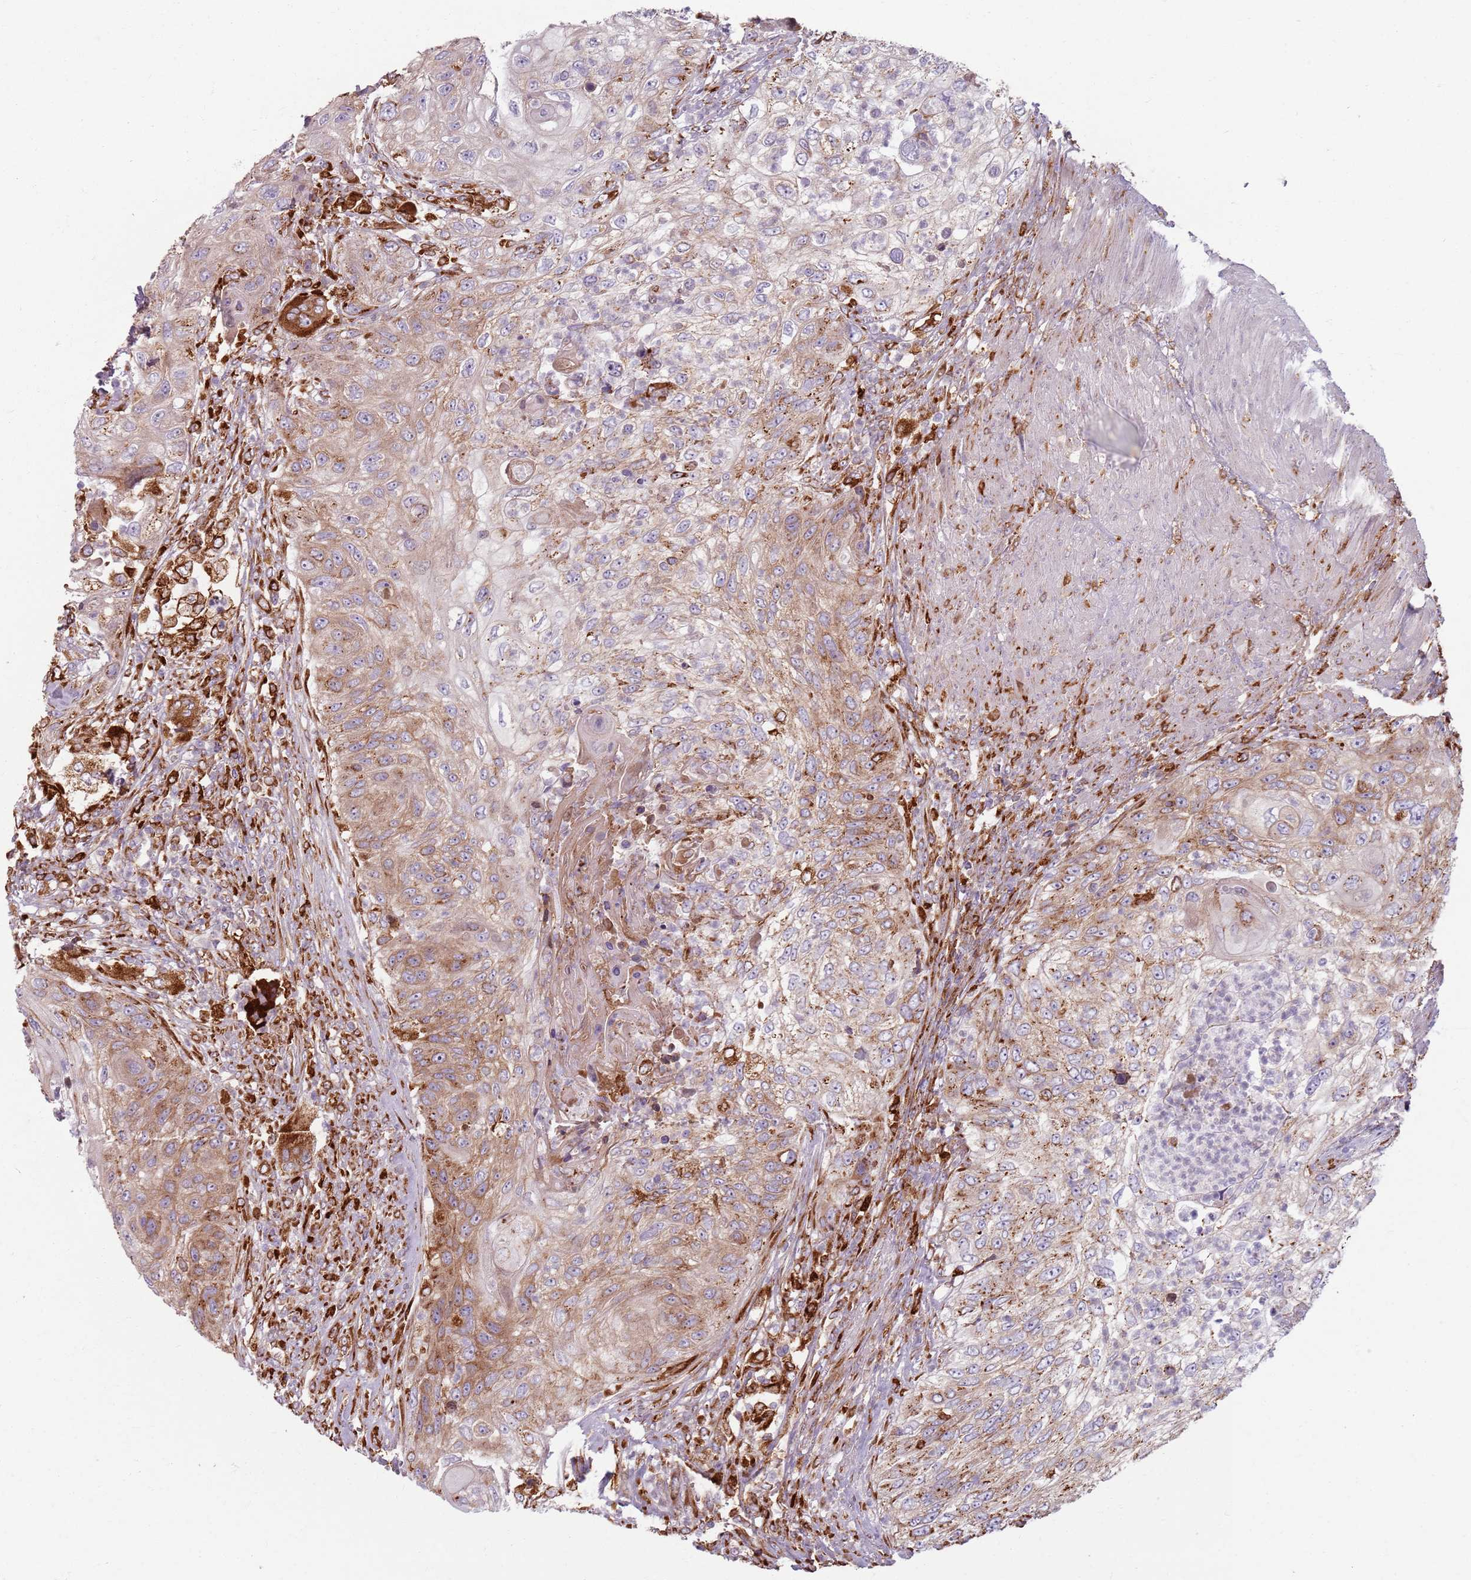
{"staining": {"intensity": "moderate", "quantity": "25%-75%", "location": "cytoplasmic/membranous"}, "tissue": "urothelial cancer", "cell_type": "Tumor cells", "image_type": "cancer", "snomed": [{"axis": "morphology", "description": "Urothelial carcinoma, High grade"}, {"axis": "topography", "description": "Urinary bladder"}], "caption": "Brown immunohistochemical staining in human urothelial carcinoma (high-grade) reveals moderate cytoplasmic/membranous staining in about 25%-75% of tumor cells. The staining was performed using DAB (3,3'-diaminobenzidine) to visualize the protein expression in brown, while the nuclei were stained in blue with hematoxylin (Magnification: 20x).", "gene": "COLGALT1", "patient": {"sex": "female", "age": 60}}